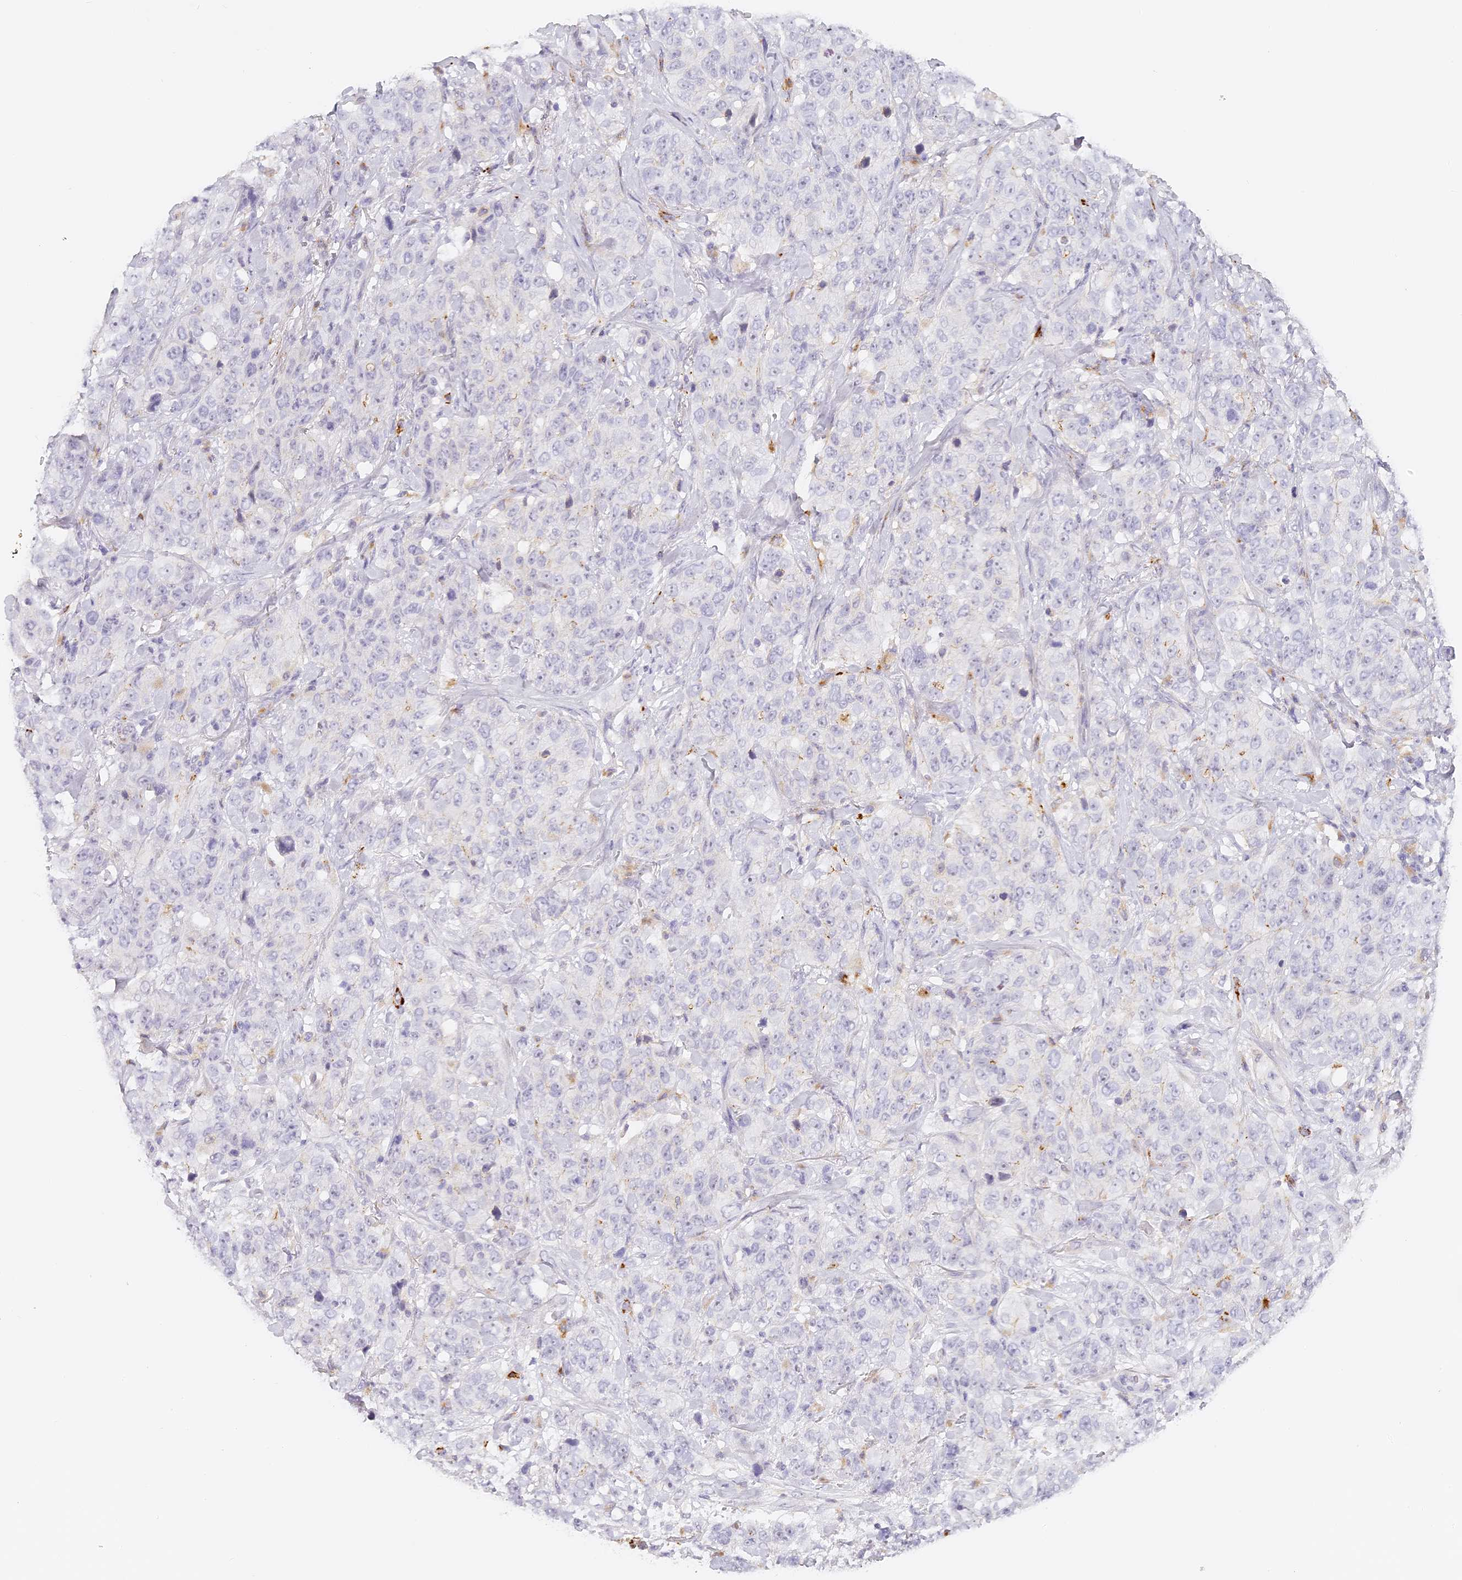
{"staining": {"intensity": "negative", "quantity": "none", "location": "none"}, "tissue": "stomach cancer", "cell_type": "Tumor cells", "image_type": "cancer", "snomed": [{"axis": "morphology", "description": "Adenocarcinoma, NOS"}, {"axis": "topography", "description": "Stomach"}], "caption": "This histopathology image is of stomach cancer (adenocarcinoma) stained with IHC to label a protein in brown with the nuclei are counter-stained blue. There is no staining in tumor cells.", "gene": "ELL3", "patient": {"sex": "male", "age": 48}}